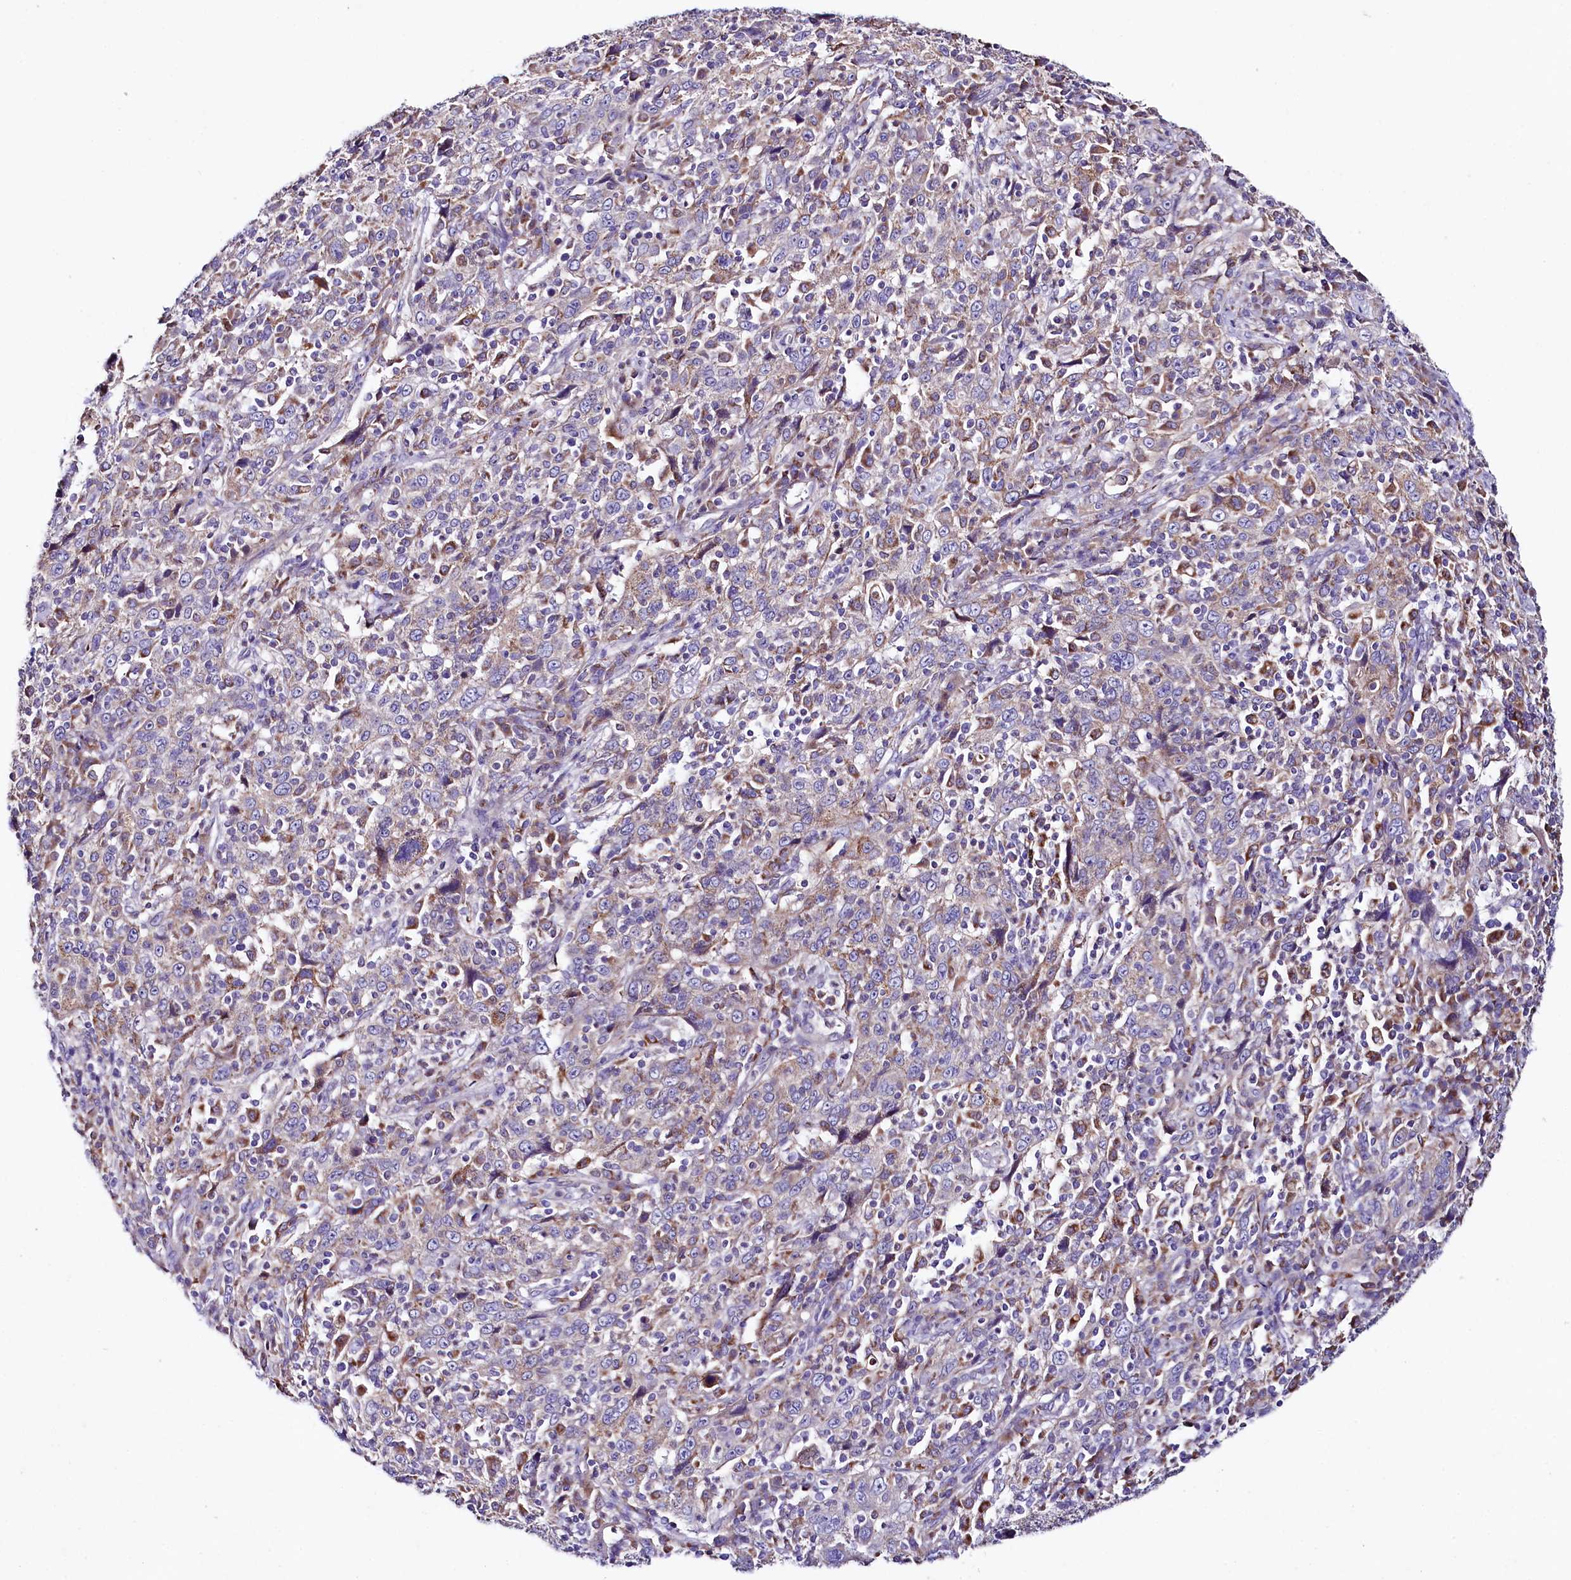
{"staining": {"intensity": "moderate", "quantity": "<25%", "location": "cytoplasmic/membranous"}, "tissue": "cervical cancer", "cell_type": "Tumor cells", "image_type": "cancer", "snomed": [{"axis": "morphology", "description": "Squamous cell carcinoma, NOS"}, {"axis": "topography", "description": "Cervix"}], "caption": "Immunohistochemistry (IHC) of human cervical squamous cell carcinoma exhibits low levels of moderate cytoplasmic/membranous positivity in about <25% of tumor cells. (brown staining indicates protein expression, while blue staining denotes nuclei).", "gene": "SACM1L", "patient": {"sex": "female", "age": 46}}